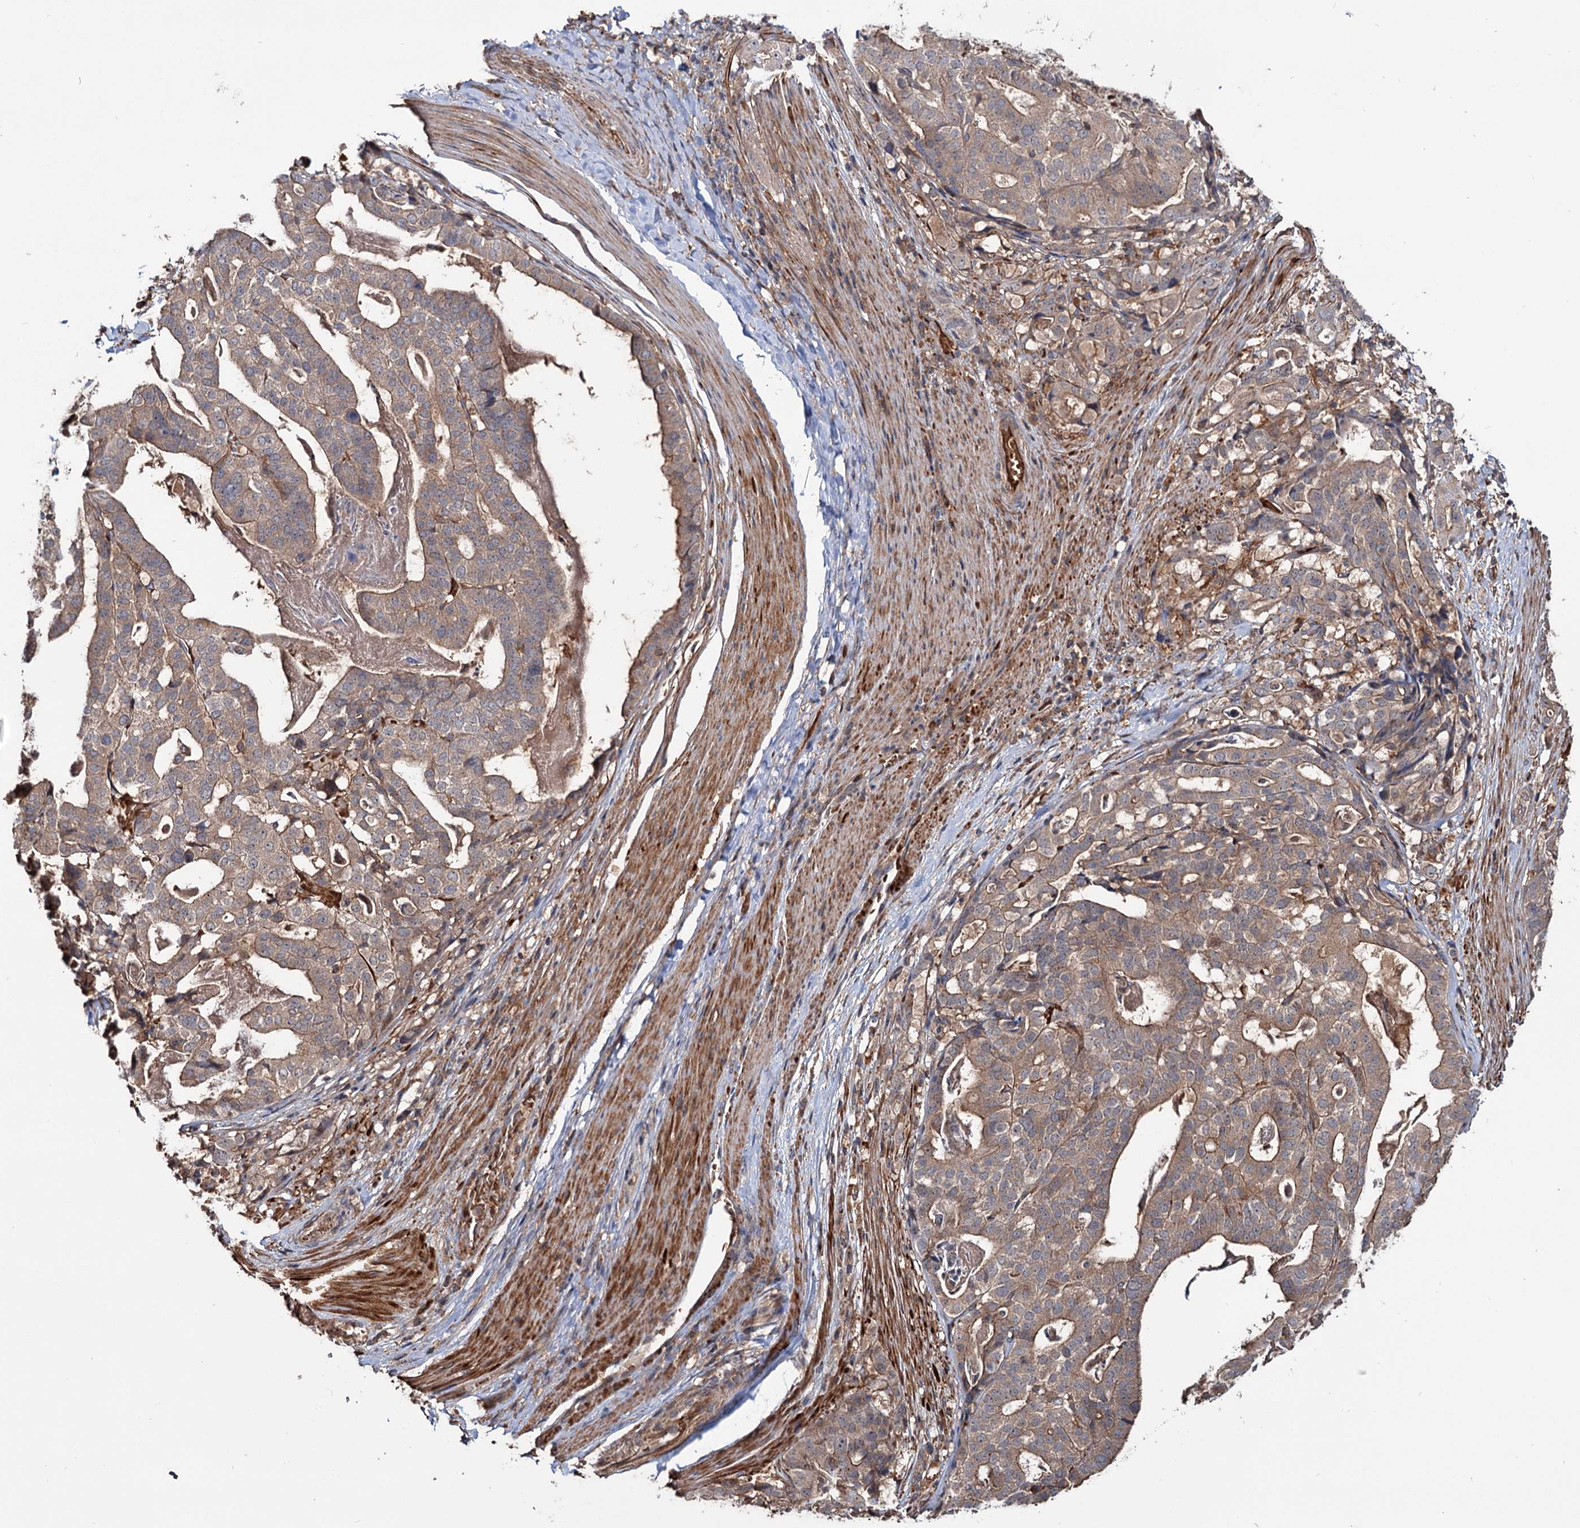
{"staining": {"intensity": "weak", "quantity": ">75%", "location": "cytoplasmic/membranous"}, "tissue": "stomach cancer", "cell_type": "Tumor cells", "image_type": "cancer", "snomed": [{"axis": "morphology", "description": "Adenocarcinoma, NOS"}, {"axis": "topography", "description": "Stomach"}], "caption": "Stomach cancer (adenocarcinoma) stained for a protein exhibits weak cytoplasmic/membranous positivity in tumor cells. (DAB IHC, brown staining for protein, blue staining for nuclei).", "gene": "GRIP1", "patient": {"sex": "male", "age": 48}}